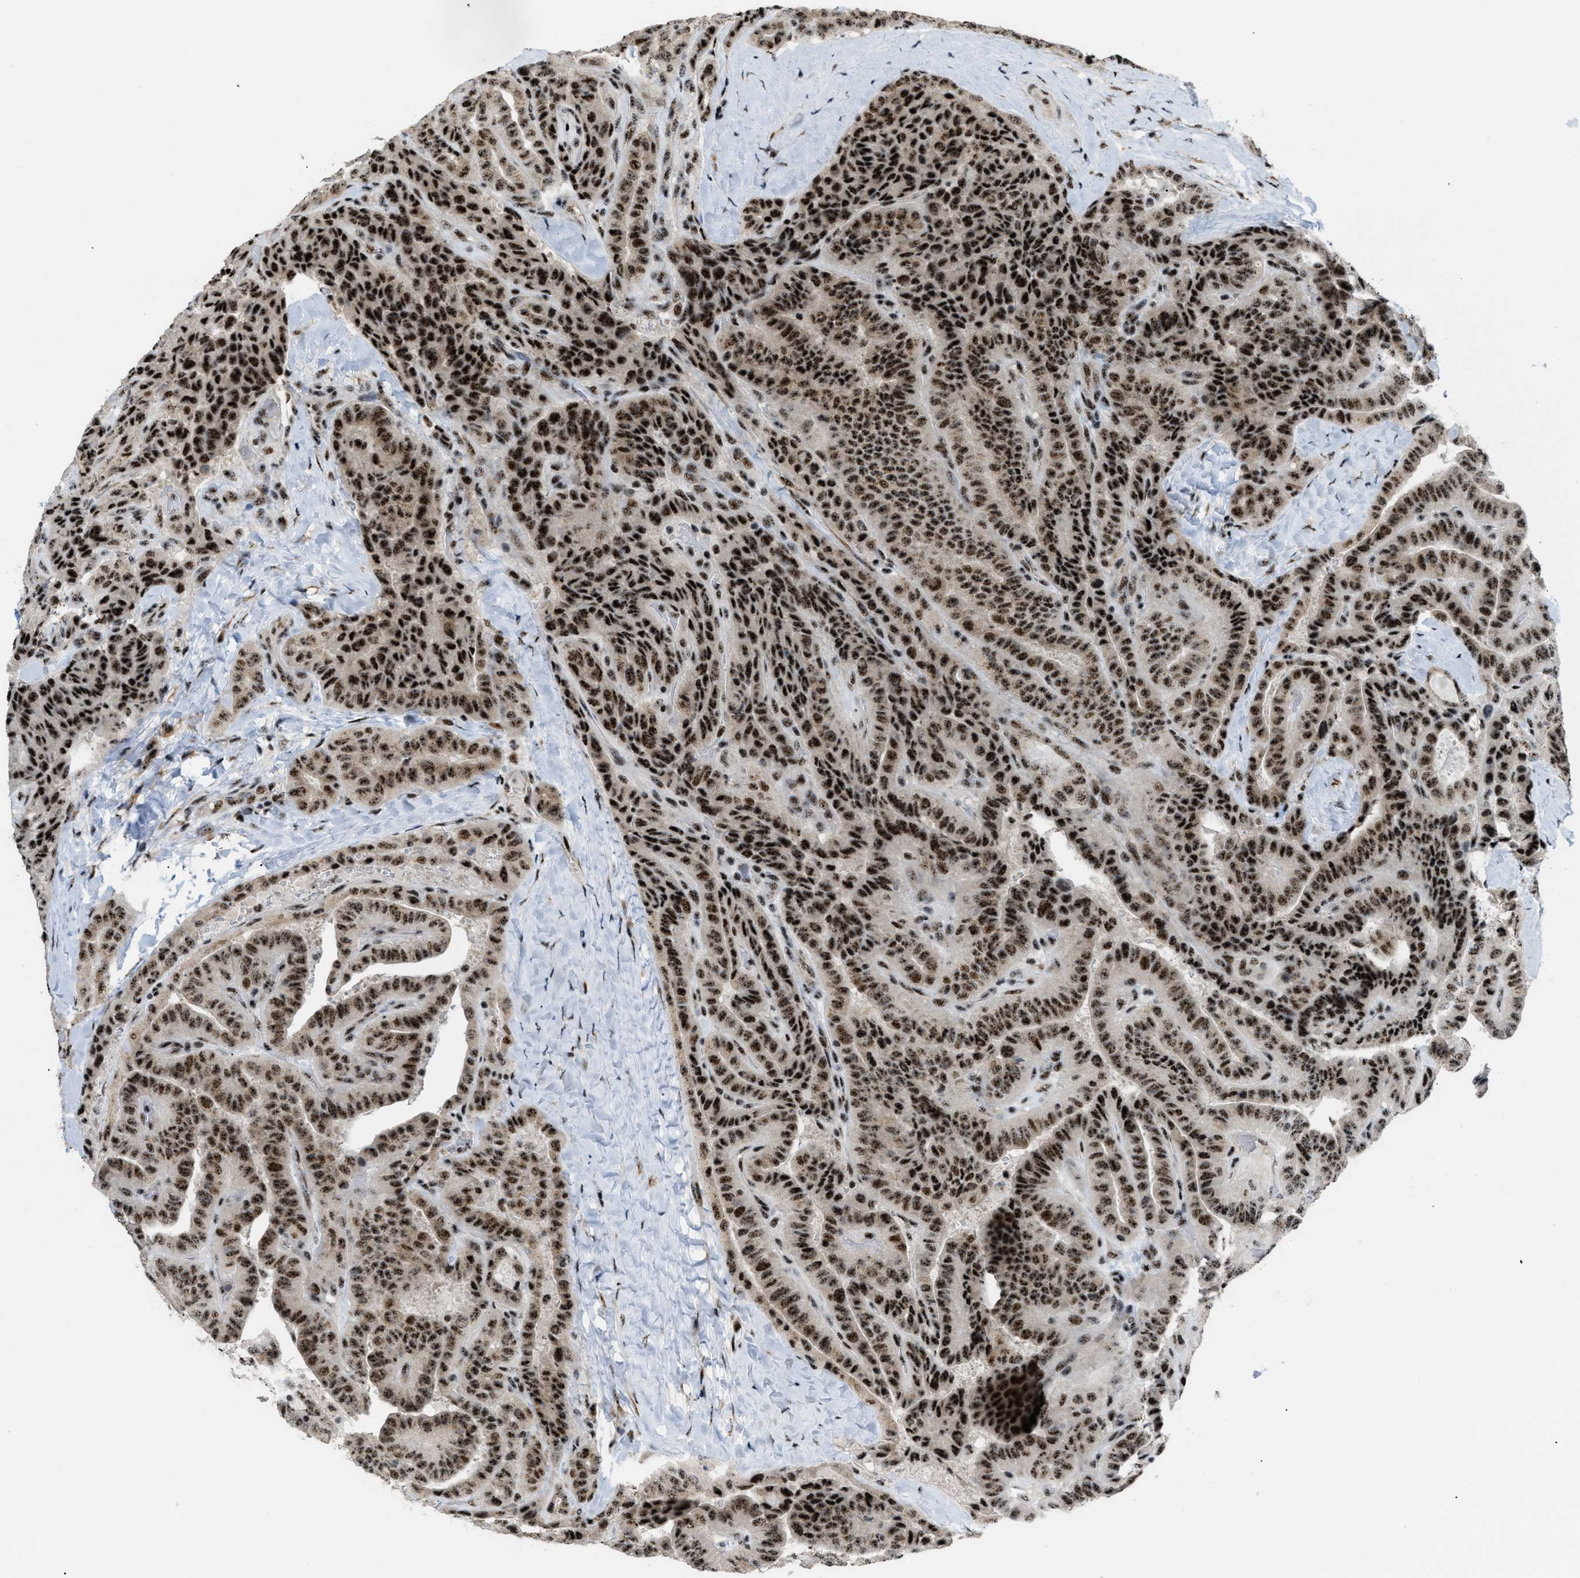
{"staining": {"intensity": "strong", "quantity": ">75%", "location": "nuclear"}, "tissue": "thyroid cancer", "cell_type": "Tumor cells", "image_type": "cancer", "snomed": [{"axis": "morphology", "description": "Papillary adenocarcinoma, NOS"}, {"axis": "topography", "description": "Thyroid gland"}], "caption": "Thyroid cancer (papillary adenocarcinoma) stained for a protein (brown) exhibits strong nuclear positive positivity in approximately >75% of tumor cells.", "gene": "CDR2", "patient": {"sex": "male", "age": 77}}